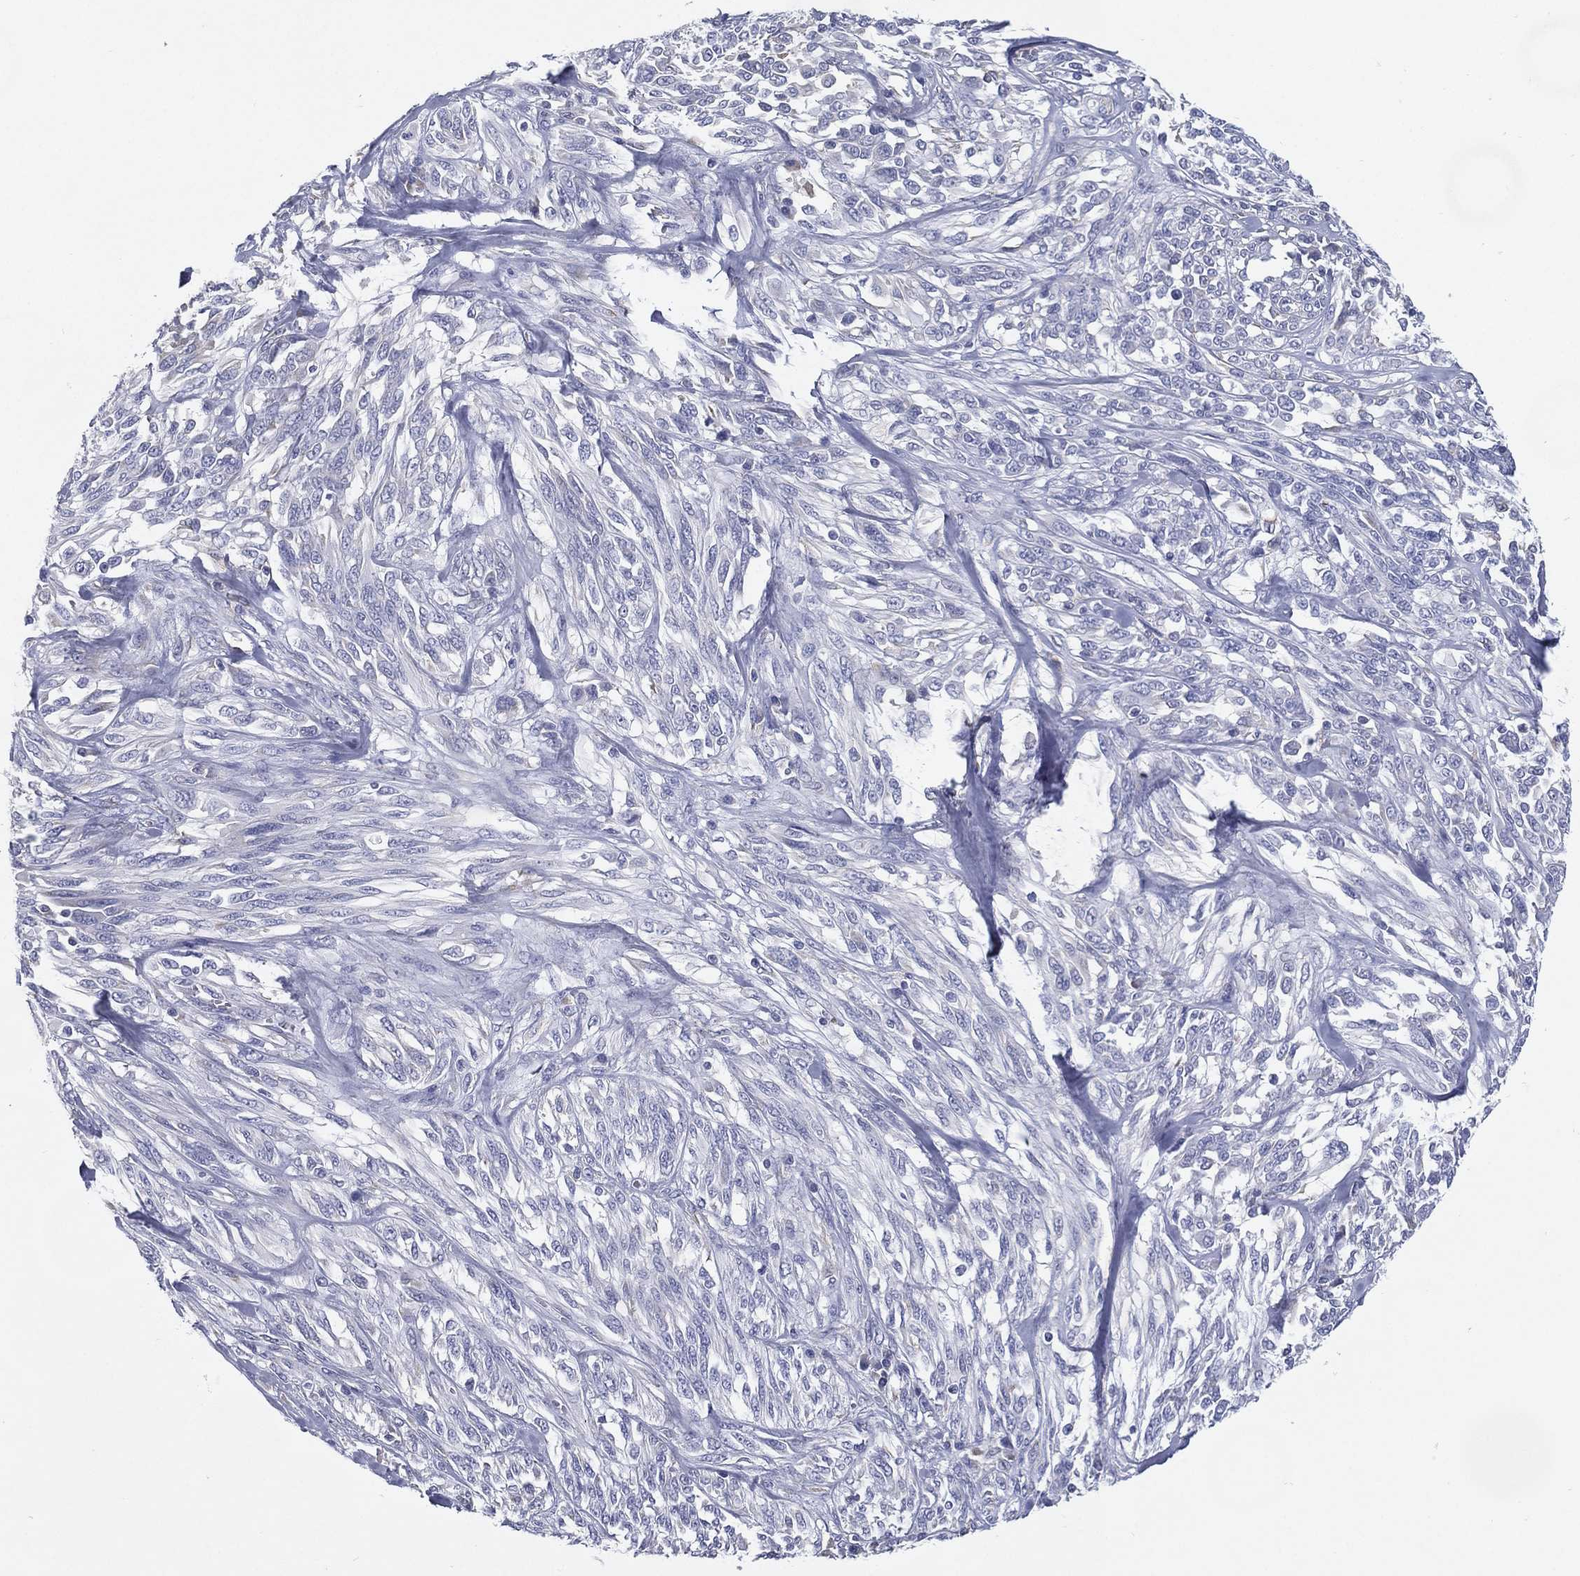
{"staining": {"intensity": "negative", "quantity": "none", "location": "none"}, "tissue": "melanoma", "cell_type": "Tumor cells", "image_type": "cancer", "snomed": [{"axis": "morphology", "description": "Malignant melanoma, NOS"}, {"axis": "topography", "description": "Skin"}], "caption": "This is an IHC image of human melanoma. There is no expression in tumor cells.", "gene": "C19orf18", "patient": {"sex": "female", "age": 91}}